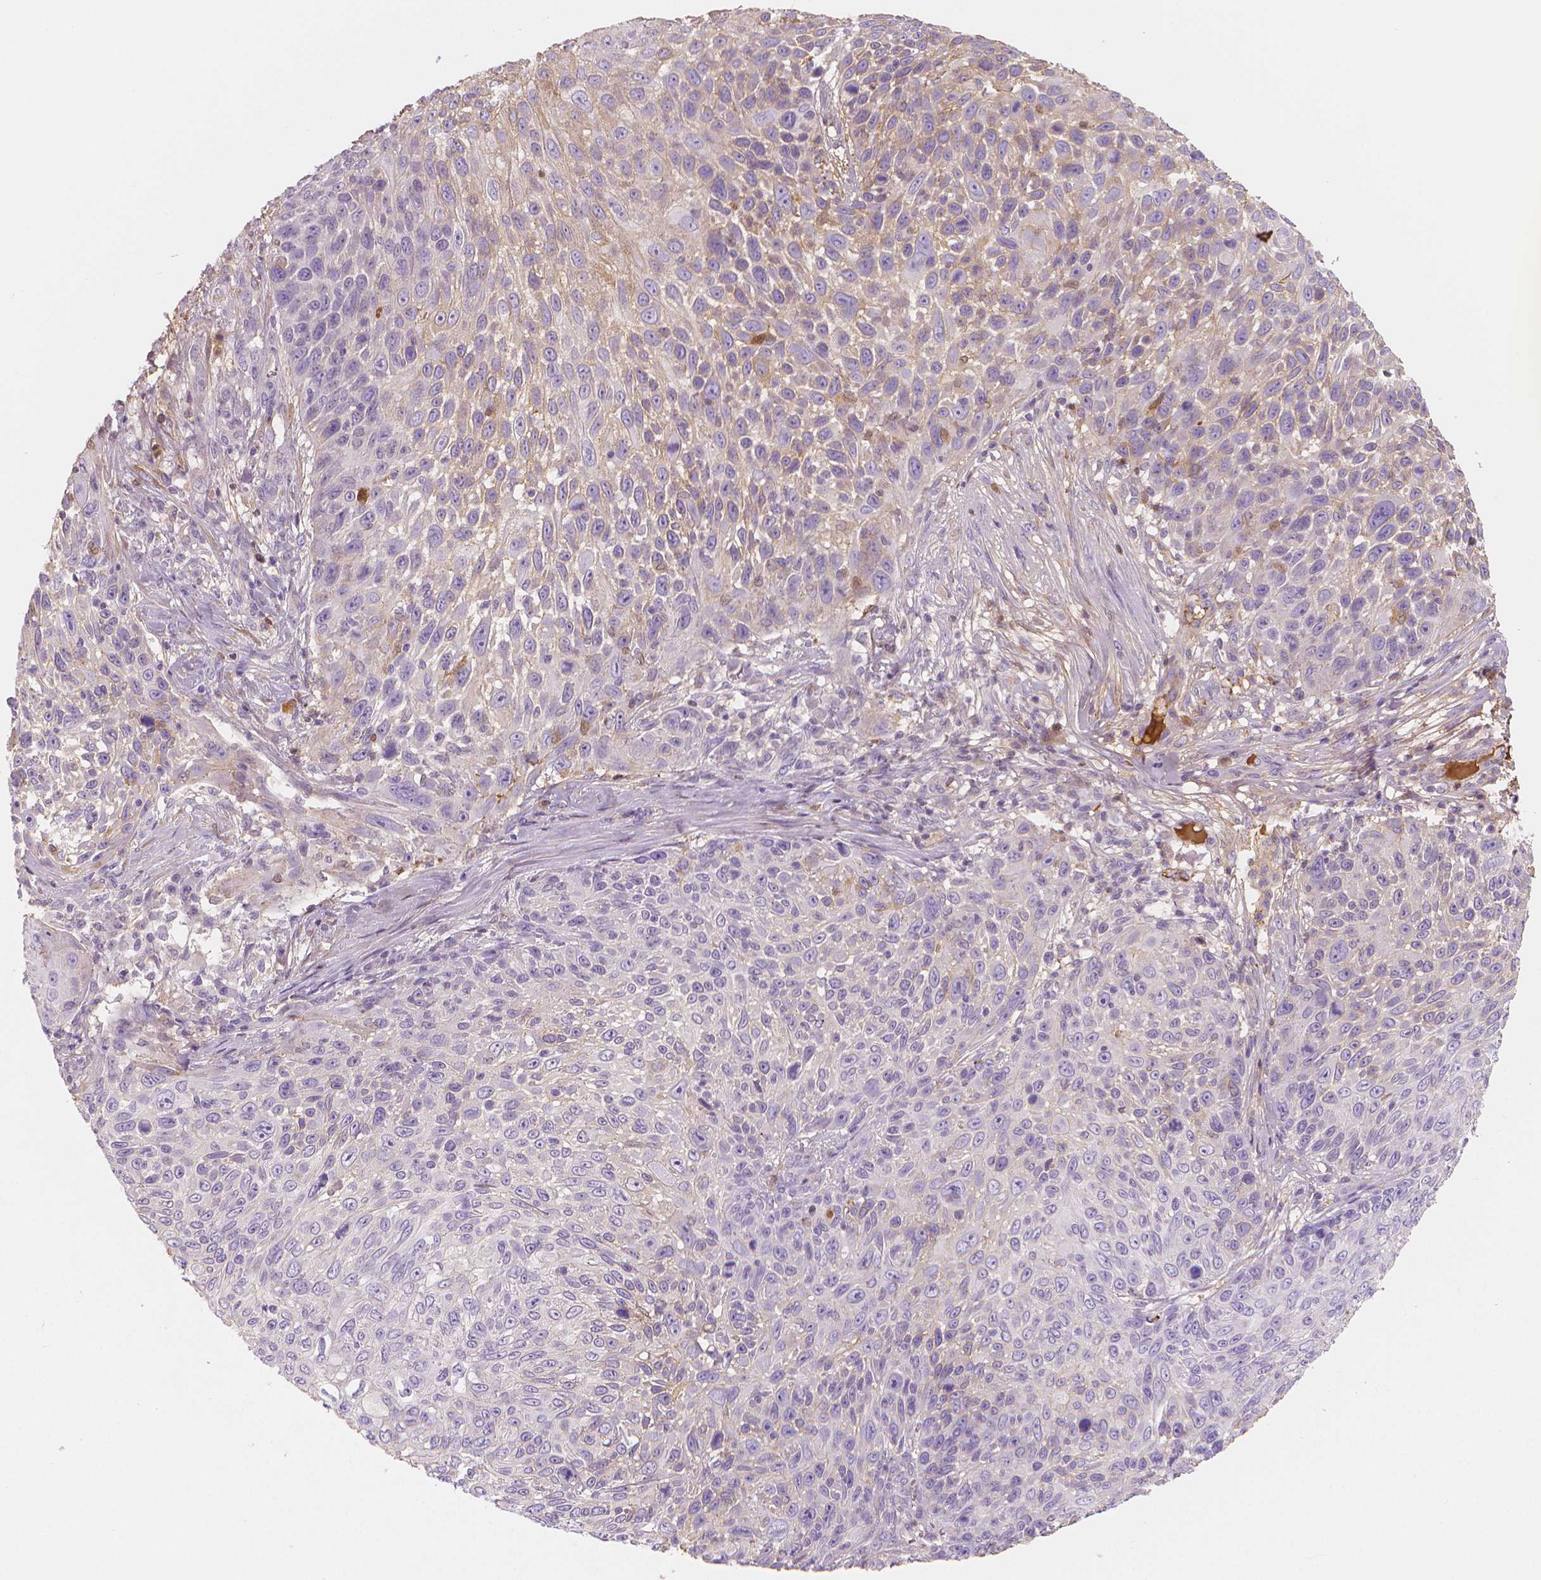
{"staining": {"intensity": "weak", "quantity": "<25%", "location": "cytoplasmic/membranous"}, "tissue": "skin cancer", "cell_type": "Tumor cells", "image_type": "cancer", "snomed": [{"axis": "morphology", "description": "Squamous cell carcinoma, NOS"}, {"axis": "topography", "description": "Skin"}], "caption": "DAB (3,3'-diaminobenzidine) immunohistochemical staining of squamous cell carcinoma (skin) reveals no significant expression in tumor cells. (DAB immunohistochemistry, high magnification).", "gene": "APOA4", "patient": {"sex": "male", "age": 92}}